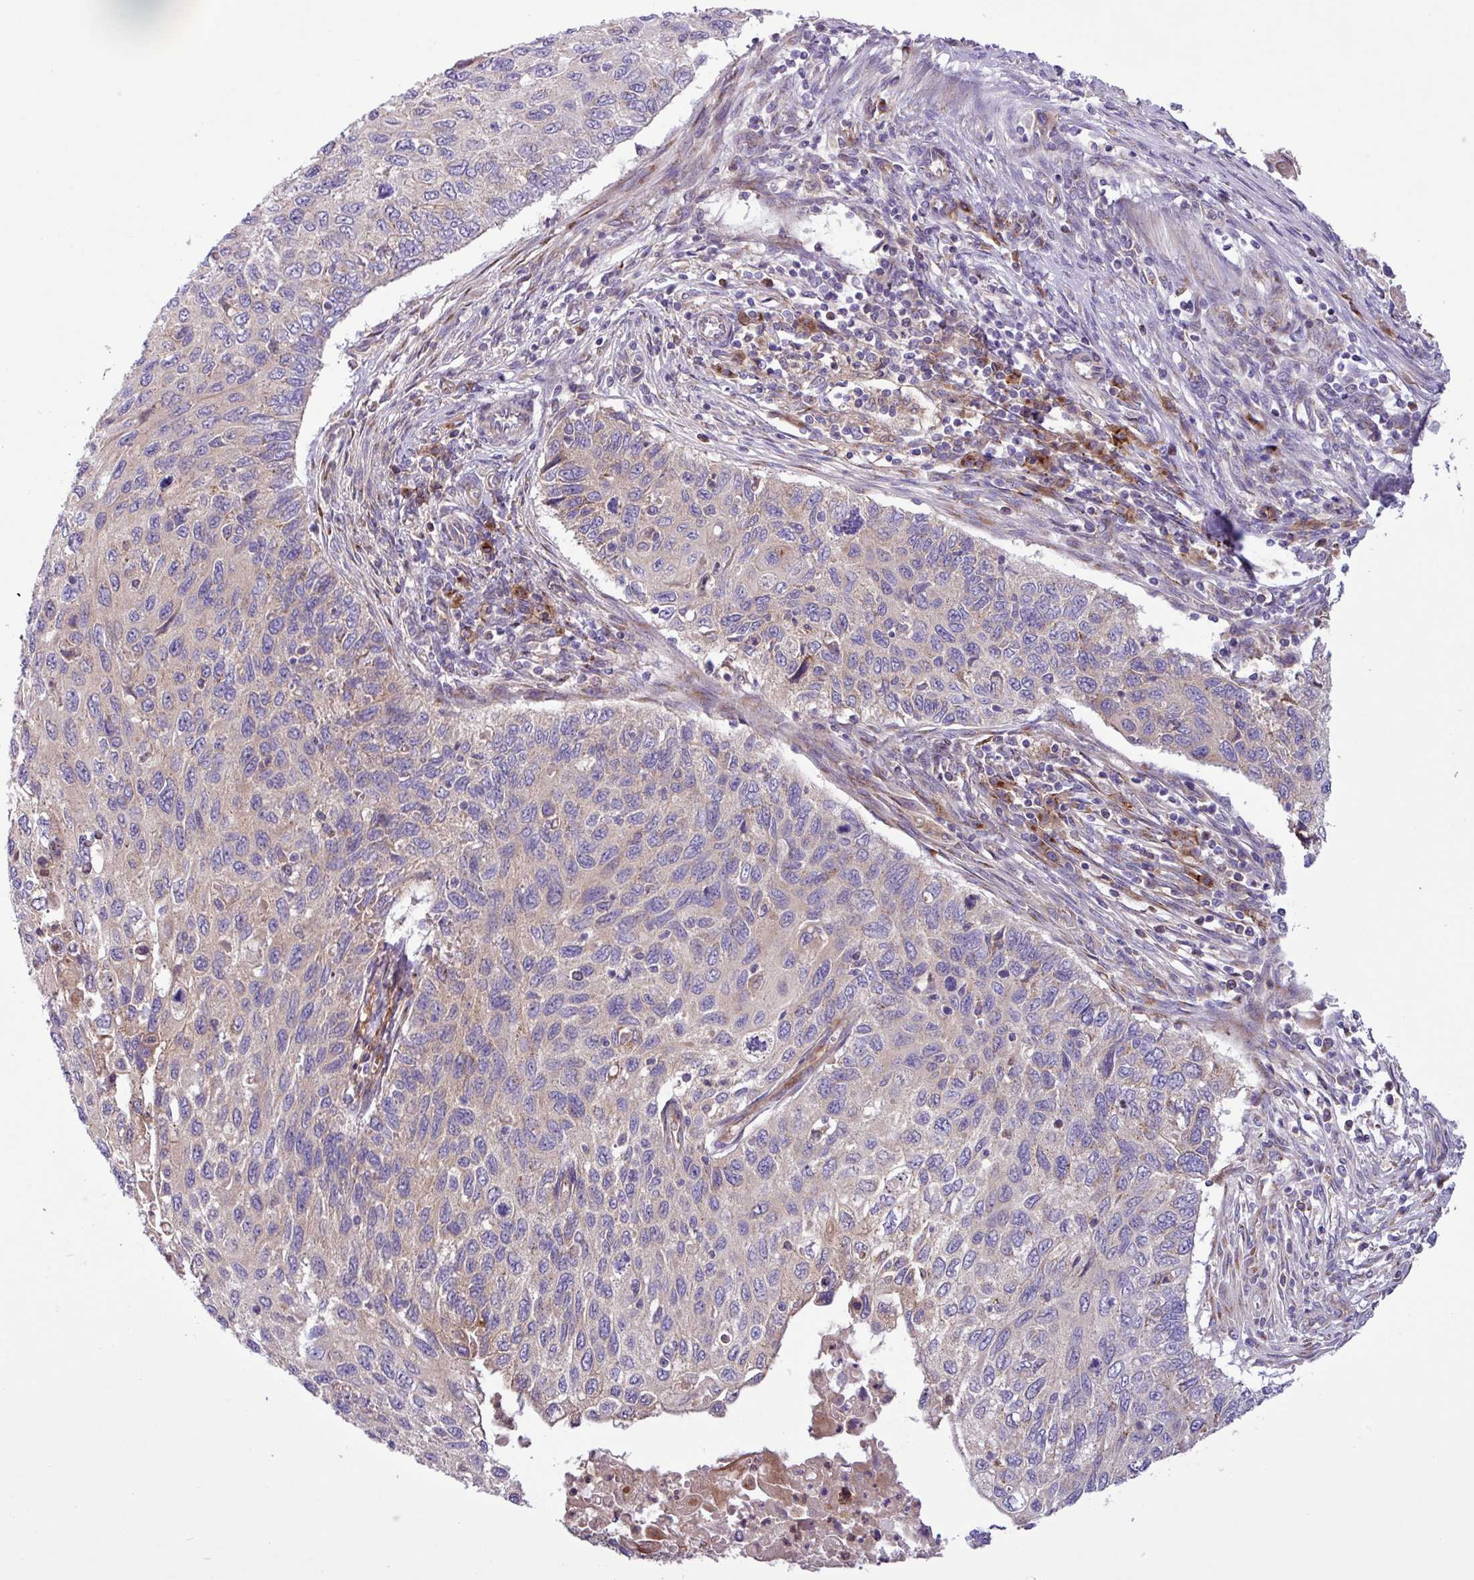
{"staining": {"intensity": "negative", "quantity": "none", "location": "none"}, "tissue": "cervical cancer", "cell_type": "Tumor cells", "image_type": "cancer", "snomed": [{"axis": "morphology", "description": "Squamous cell carcinoma, NOS"}, {"axis": "topography", "description": "Cervix"}], "caption": "Tumor cells show no significant protein staining in cervical cancer.", "gene": "RAB19", "patient": {"sex": "female", "age": 70}}